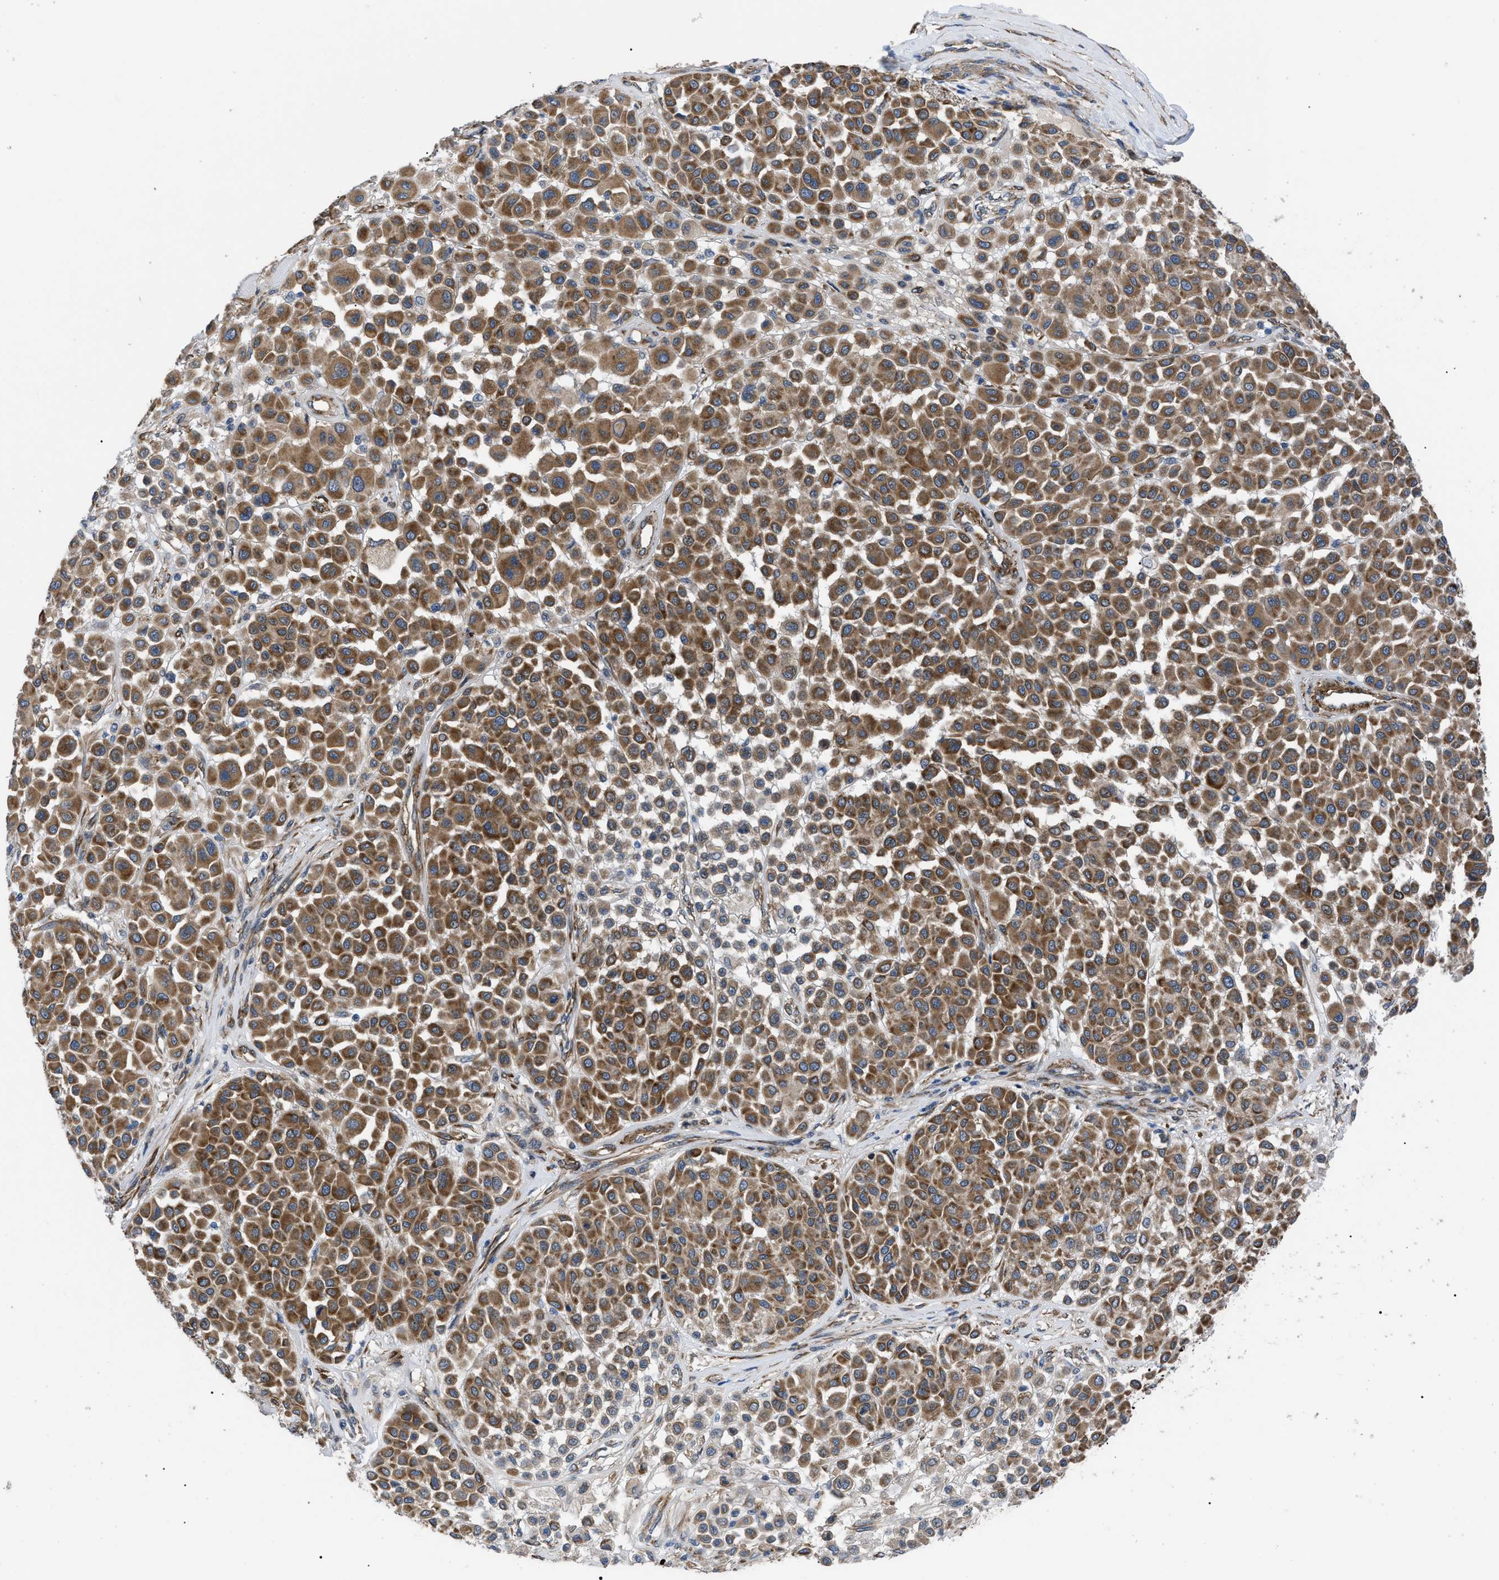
{"staining": {"intensity": "moderate", "quantity": ">75%", "location": "cytoplasmic/membranous"}, "tissue": "melanoma", "cell_type": "Tumor cells", "image_type": "cancer", "snomed": [{"axis": "morphology", "description": "Malignant melanoma, Metastatic site"}, {"axis": "topography", "description": "Soft tissue"}], "caption": "This is an image of IHC staining of malignant melanoma (metastatic site), which shows moderate expression in the cytoplasmic/membranous of tumor cells.", "gene": "MYO10", "patient": {"sex": "male", "age": 41}}